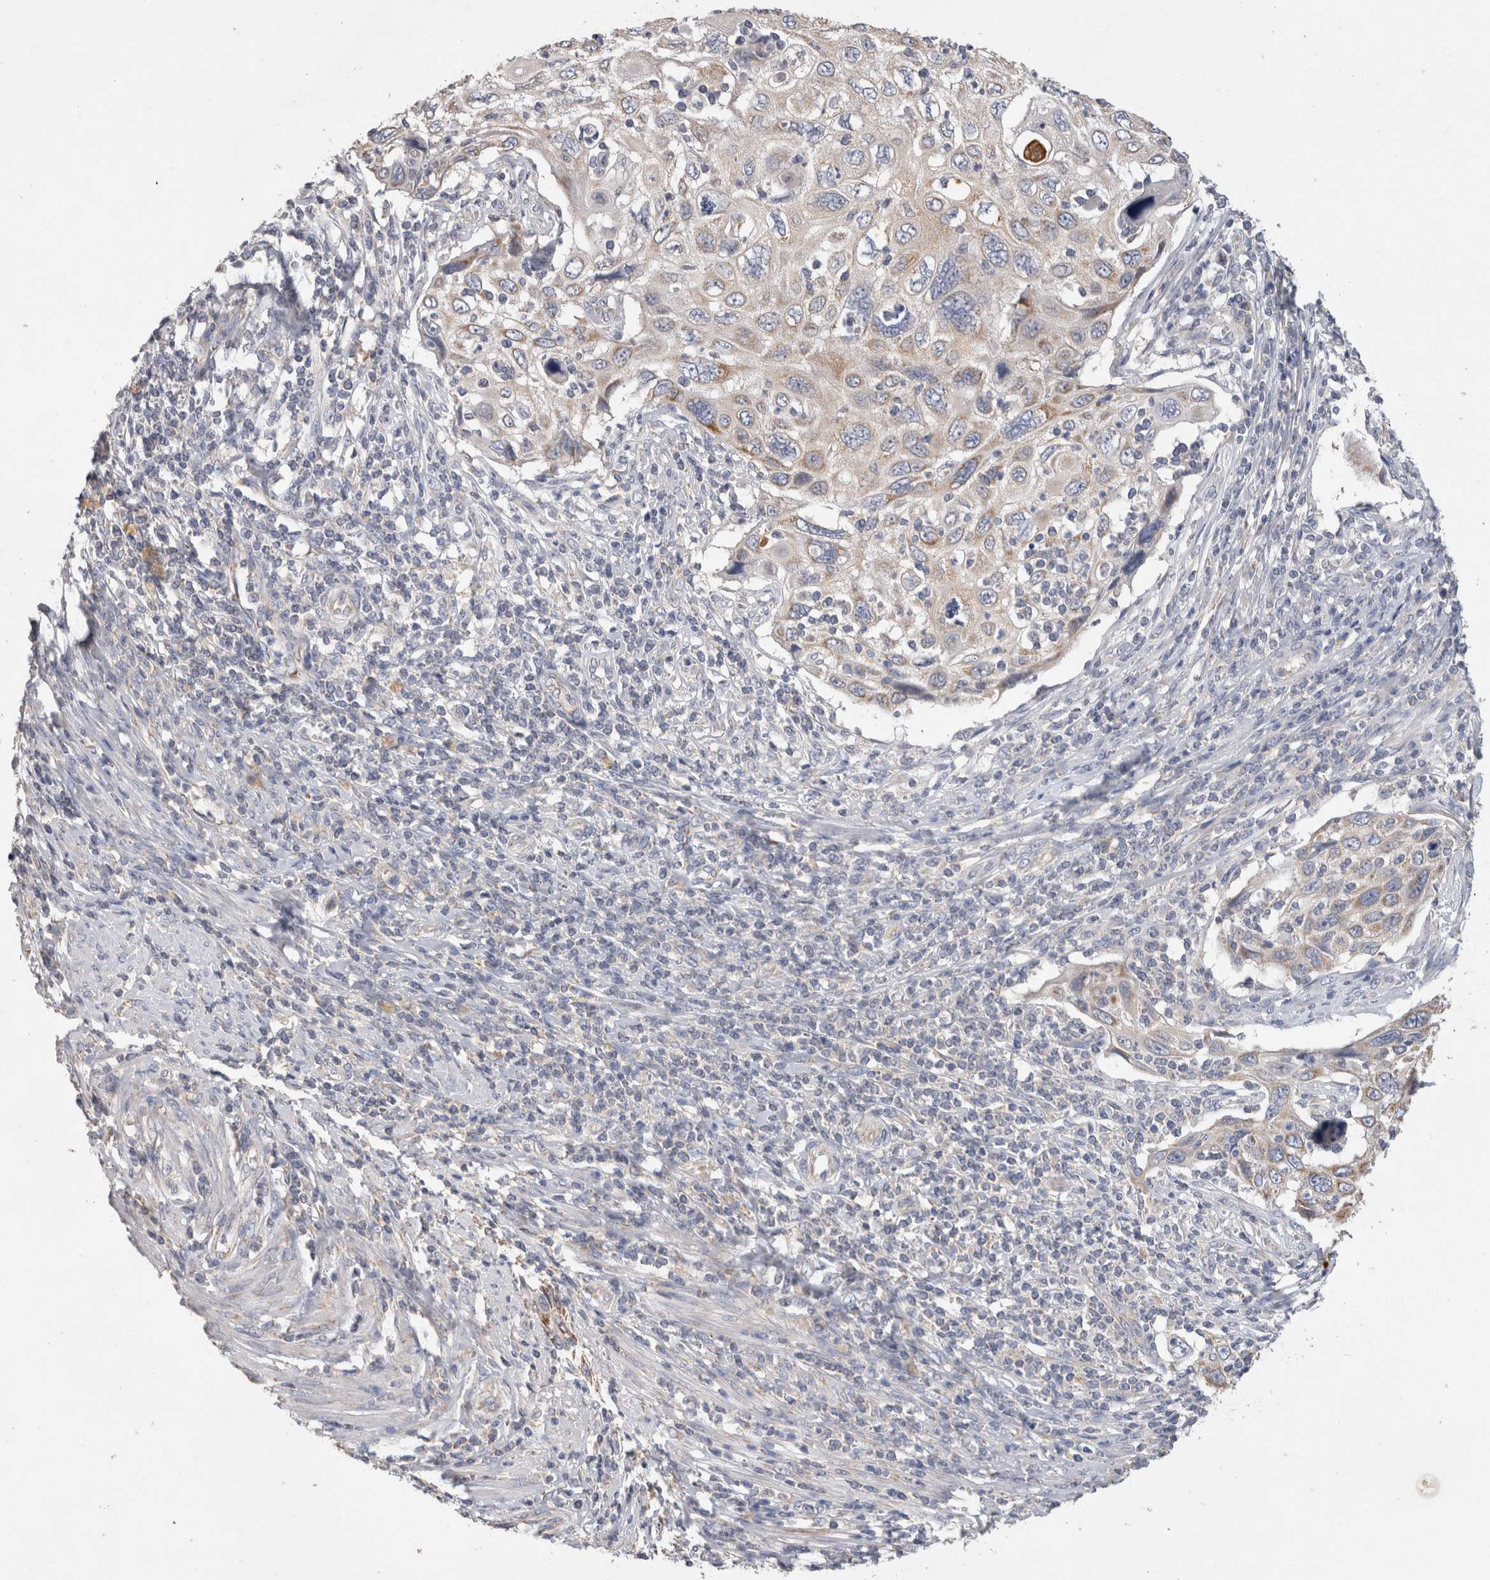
{"staining": {"intensity": "weak", "quantity": ">75%", "location": "cytoplasmic/membranous"}, "tissue": "cervical cancer", "cell_type": "Tumor cells", "image_type": "cancer", "snomed": [{"axis": "morphology", "description": "Squamous cell carcinoma, NOS"}, {"axis": "topography", "description": "Cervix"}], "caption": "A histopathology image of human cervical cancer (squamous cell carcinoma) stained for a protein reveals weak cytoplasmic/membranous brown staining in tumor cells.", "gene": "IARS2", "patient": {"sex": "female", "age": 70}}